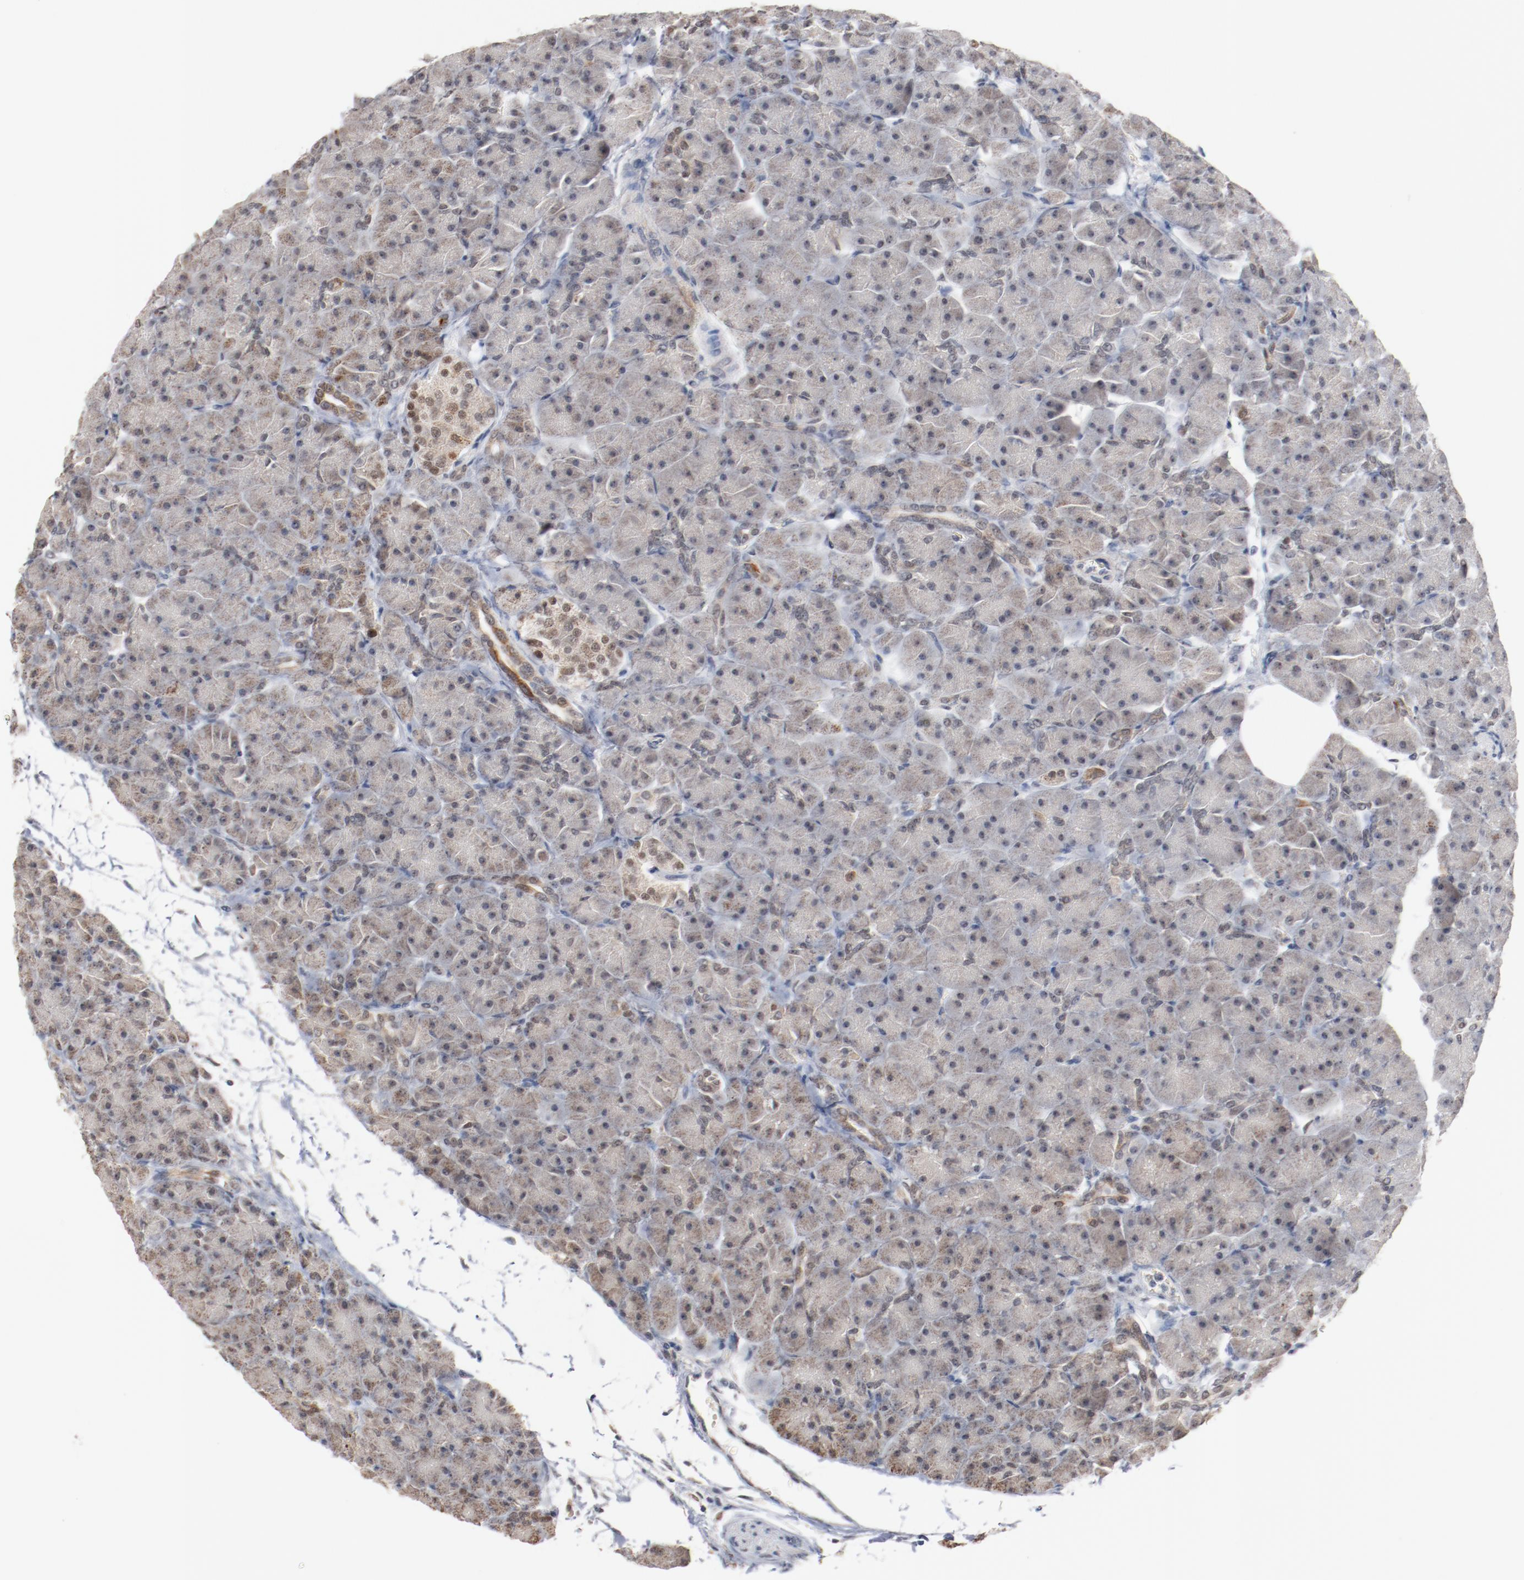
{"staining": {"intensity": "weak", "quantity": "<25%", "location": "cytoplasmic/membranous"}, "tissue": "pancreas", "cell_type": "Exocrine glandular cells", "image_type": "normal", "snomed": [{"axis": "morphology", "description": "Normal tissue, NOS"}, {"axis": "topography", "description": "Pancreas"}], "caption": "Pancreas stained for a protein using immunohistochemistry shows no positivity exocrine glandular cells.", "gene": "ERICH1", "patient": {"sex": "male", "age": 66}}